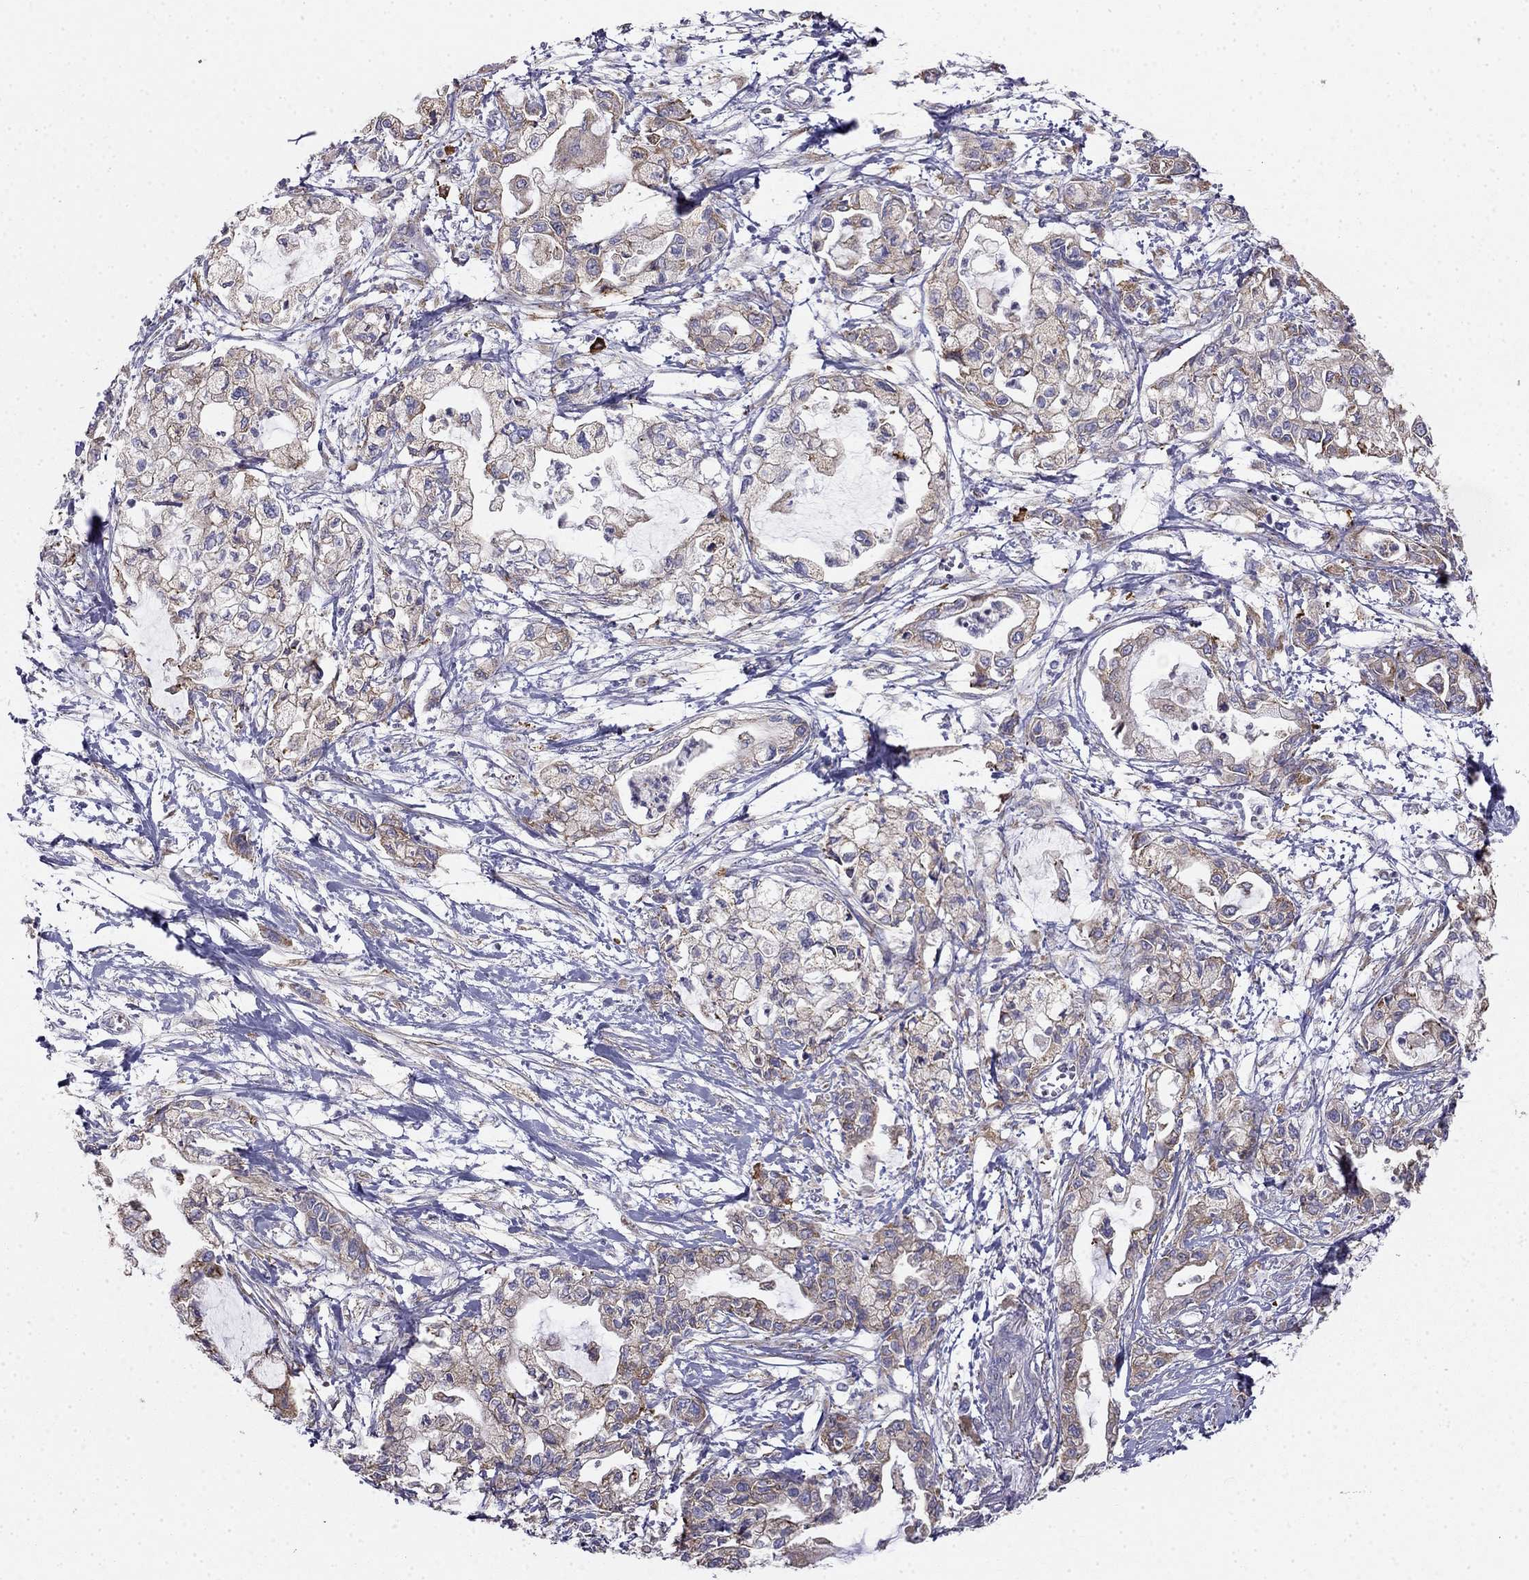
{"staining": {"intensity": "moderate", "quantity": ">75%", "location": "cytoplasmic/membranous"}, "tissue": "pancreatic cancer", "cell_type": "Tumor cells", "image_type": "cancer", "snomed": [{"axis": "morphology", "description": "Adenocarcinoma, NOS"}, {"axis": "topography", "description": "Pancreas"}], "caption": "Brown immunohistochemical staining in adenocarcinoma (pancreatic) demonstrates moderate cytoplasmic/membranous staining in approximately >75% of tumor cells. (brown staining indicates protein expression, while blue staining denotes nuclei).", "gene": "LONRF2", "patient": {"sex": "male", "age": 54}}